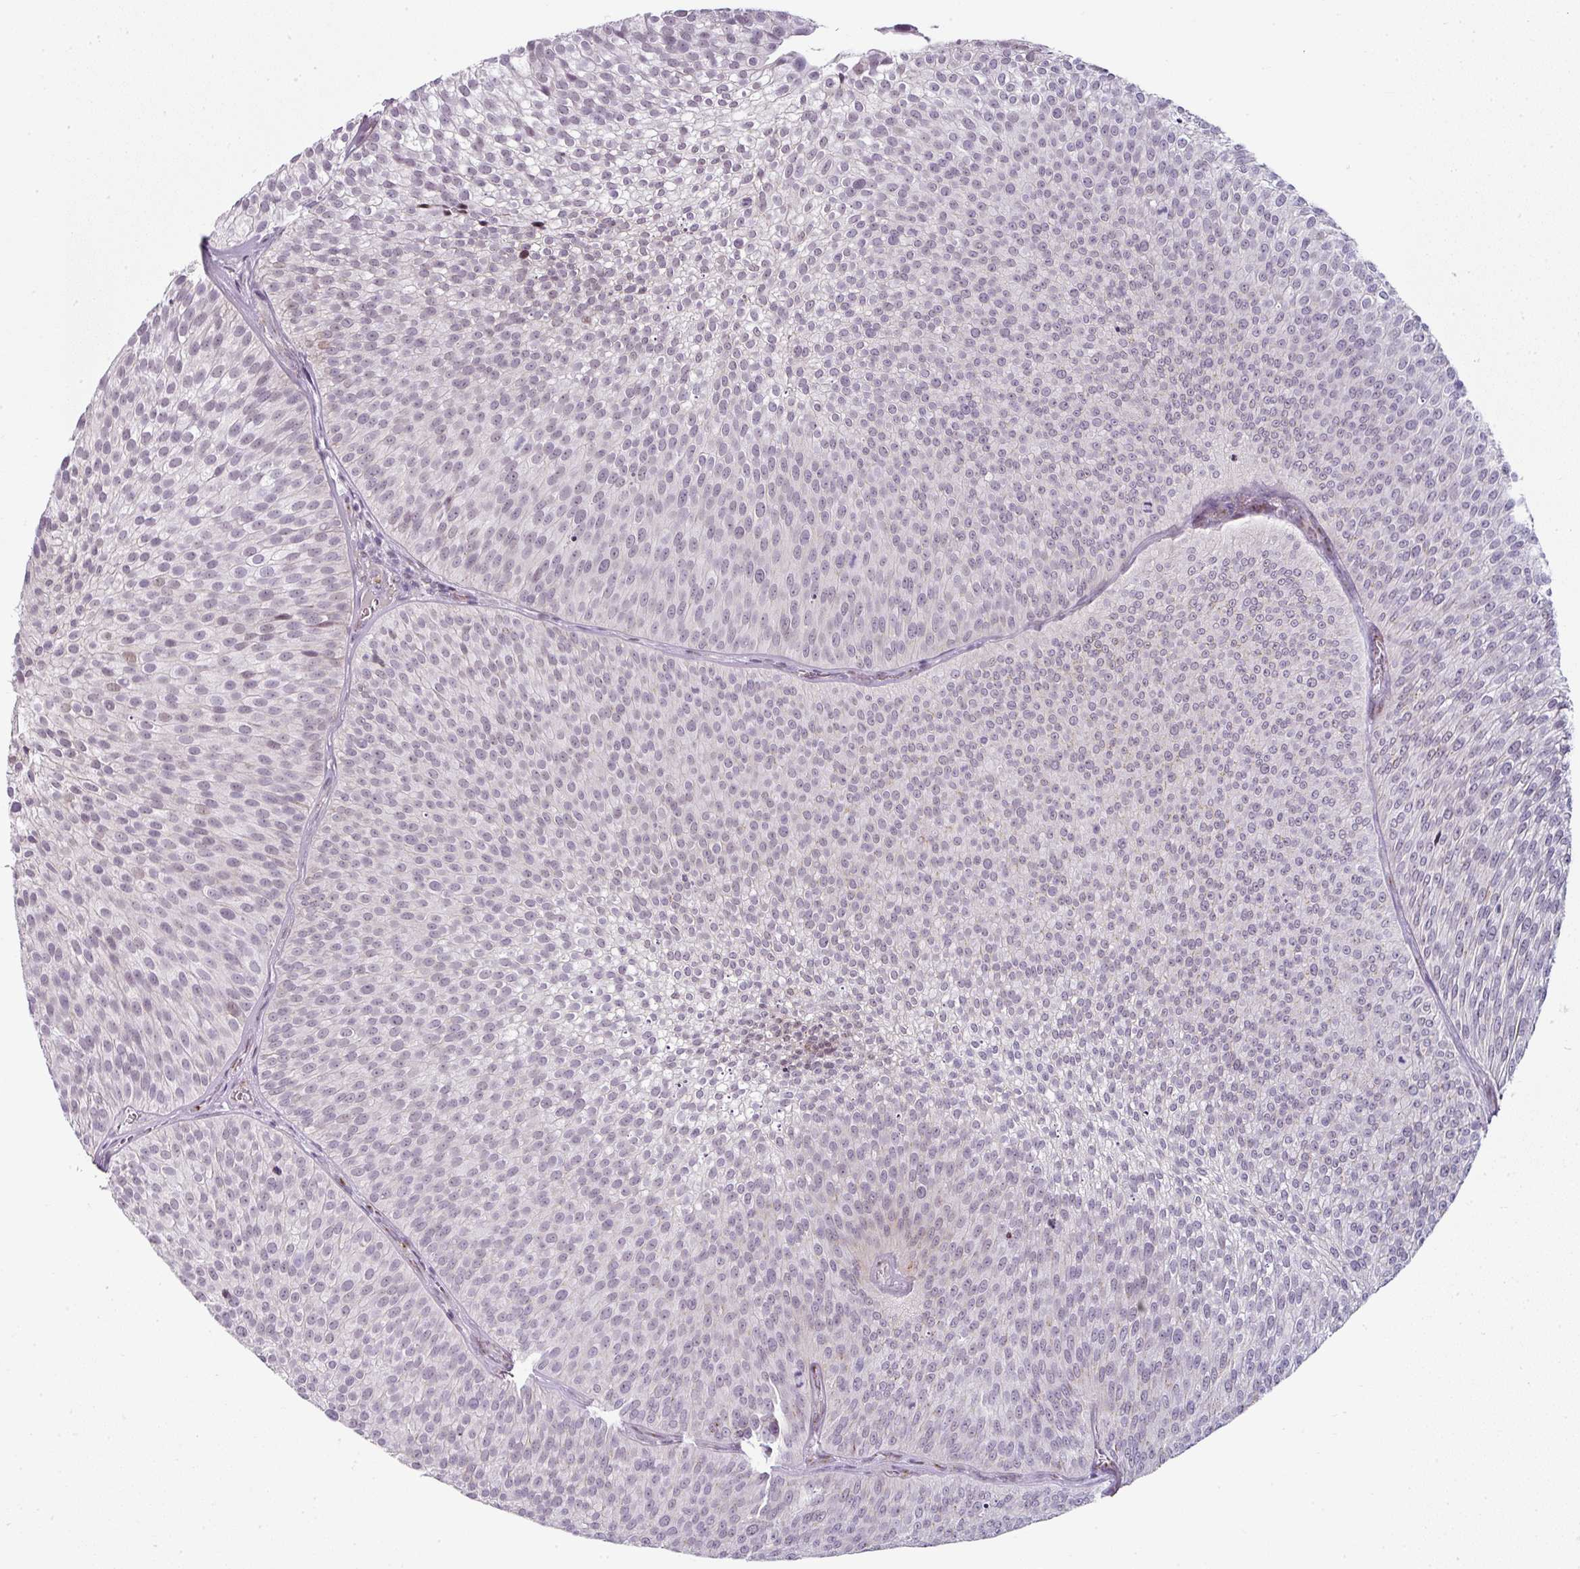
{"staining": {"intensity": "weak", "quantity": "<25%", "location": "nuclear"}, "tissue": "urothelial cancer", "cell_type": "Tumor cells", "image_type": "cancer", "snomed": [{"axis": "morphology", "description": "Urothelial carcinoma, Low grade"}, {"axis": "topography", "description": "Urinary bladder"}], "caption": "Immunohistochemistry (IHC) image of neoplastic tissue: human low-grade urothelial carcinoma stained with DAB displays no significant protein expression in tumor cells. (DAB (3,3'-diaminobenzidine) immunohistochemistry (IHC), high magnification).", "gene": "SYT8", "patient": {"sex": "male", "age": 91}}